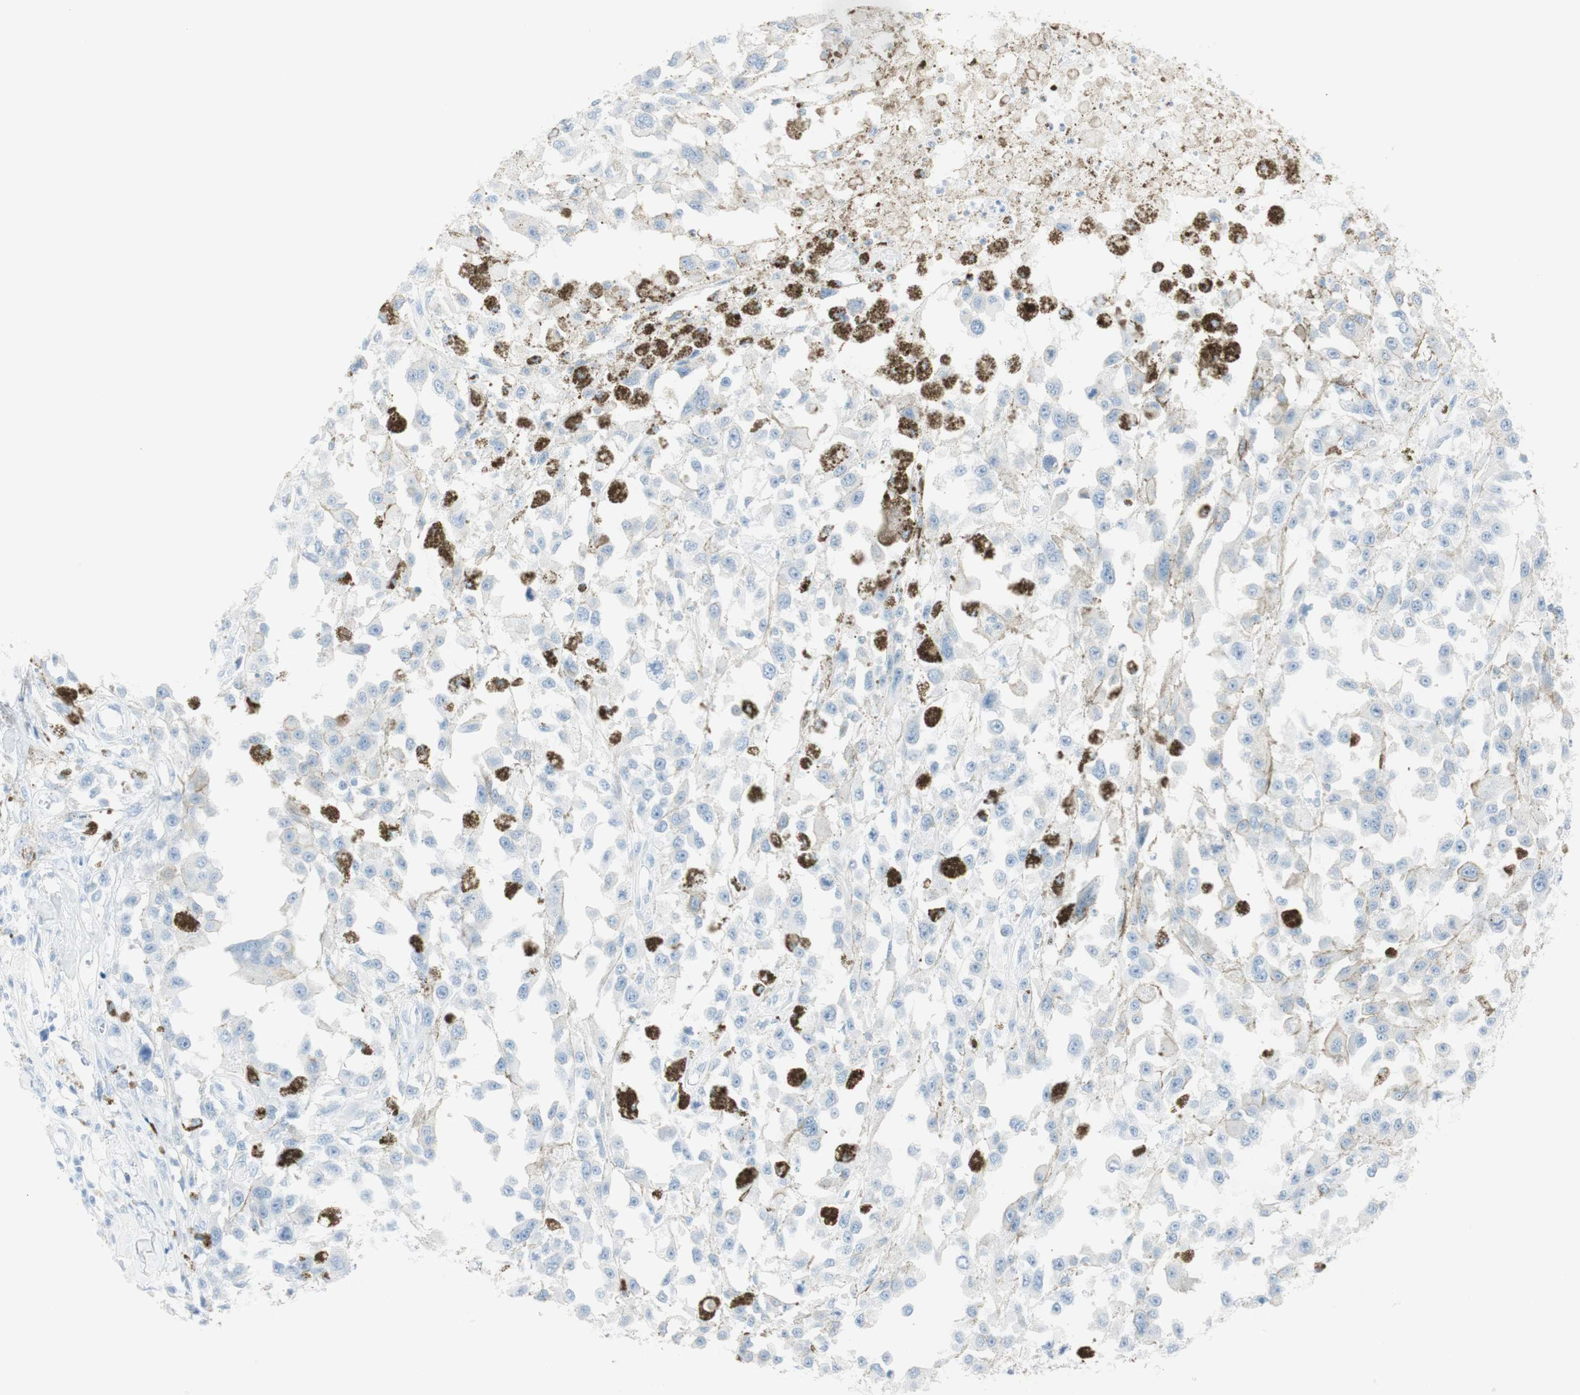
{"staining": {"intensity": "negative", "quantity": "none", "location": "none"}, "tissue": "melanoma", "cell_type": "Tumor cells", "image_type": "cancer", "snomed": [{"axis": "morphology", "description": "Malignant melanoma, Metastatic site"}, {"axis": "topography", "description": "Lymph node"}], "caption": "There is no significant expression in tumor cells of melanoma.", "gene": "NAPSA", "patient": {"sex": "male", "age": 59}}